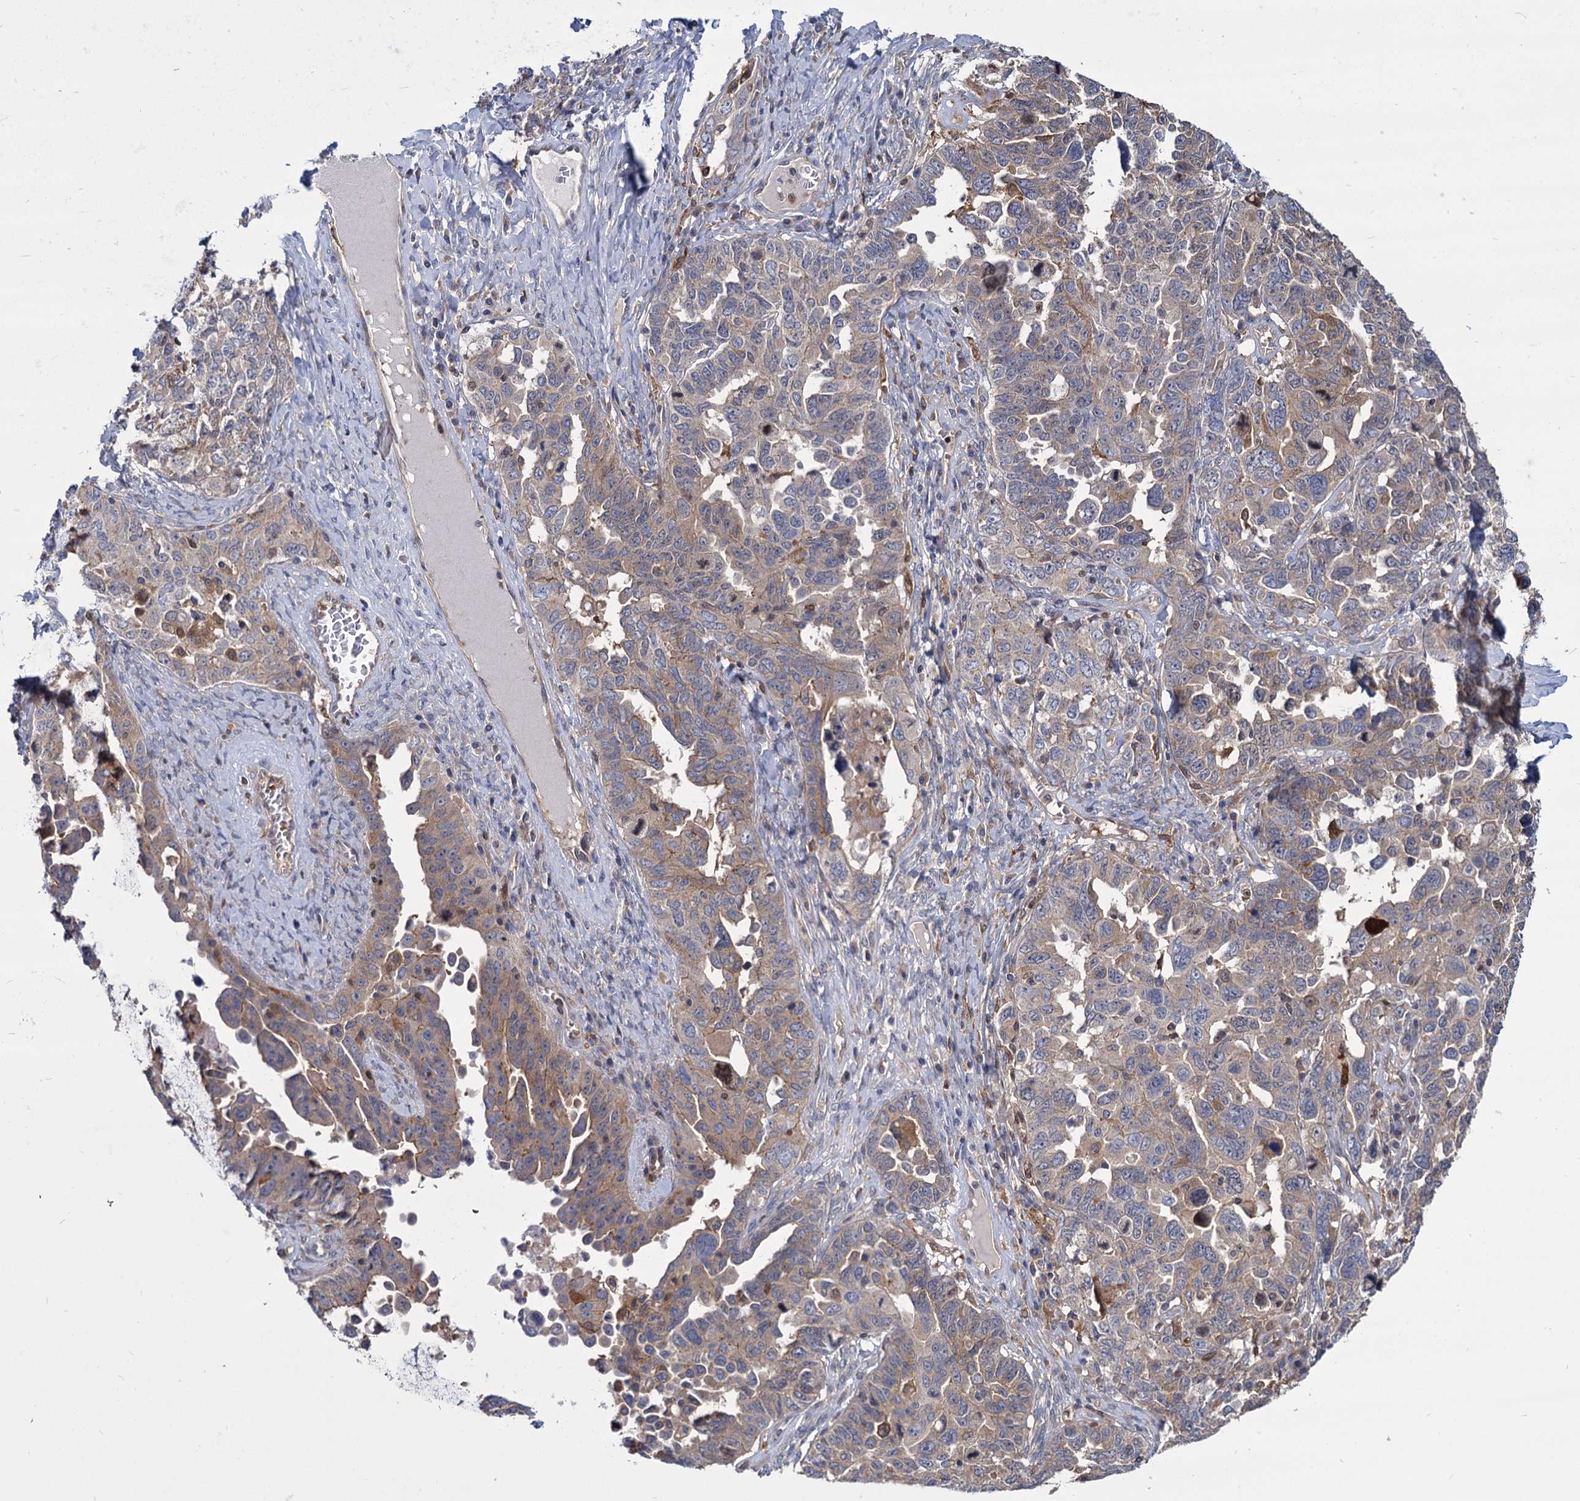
{"staining": {"intensity": "weak", "quantity": "25%-75%", "location": "cytoplasmic/membranous"}, "tissue": "ovarian cancer", "cell_type": "Tumor cells", "image_type": "cancer", "snomed": [{"axis": "morphology", "description": "Carcinoma, endometroid"}, {"axis": "topography", "description": "Ovary"}], "caption": "IHC photomicrograph of neoplastic tissue: human ovarian endometroid carcinoma stained using immunohistochemistry displays low levels of weak protein expression localized specifically in the cytoplasmic/membranous of tumor cells, appearing as a cytoplasmic/membranous brown color.", "gene": "GCLC", "patient": {"sex": "female", "age": 62}}